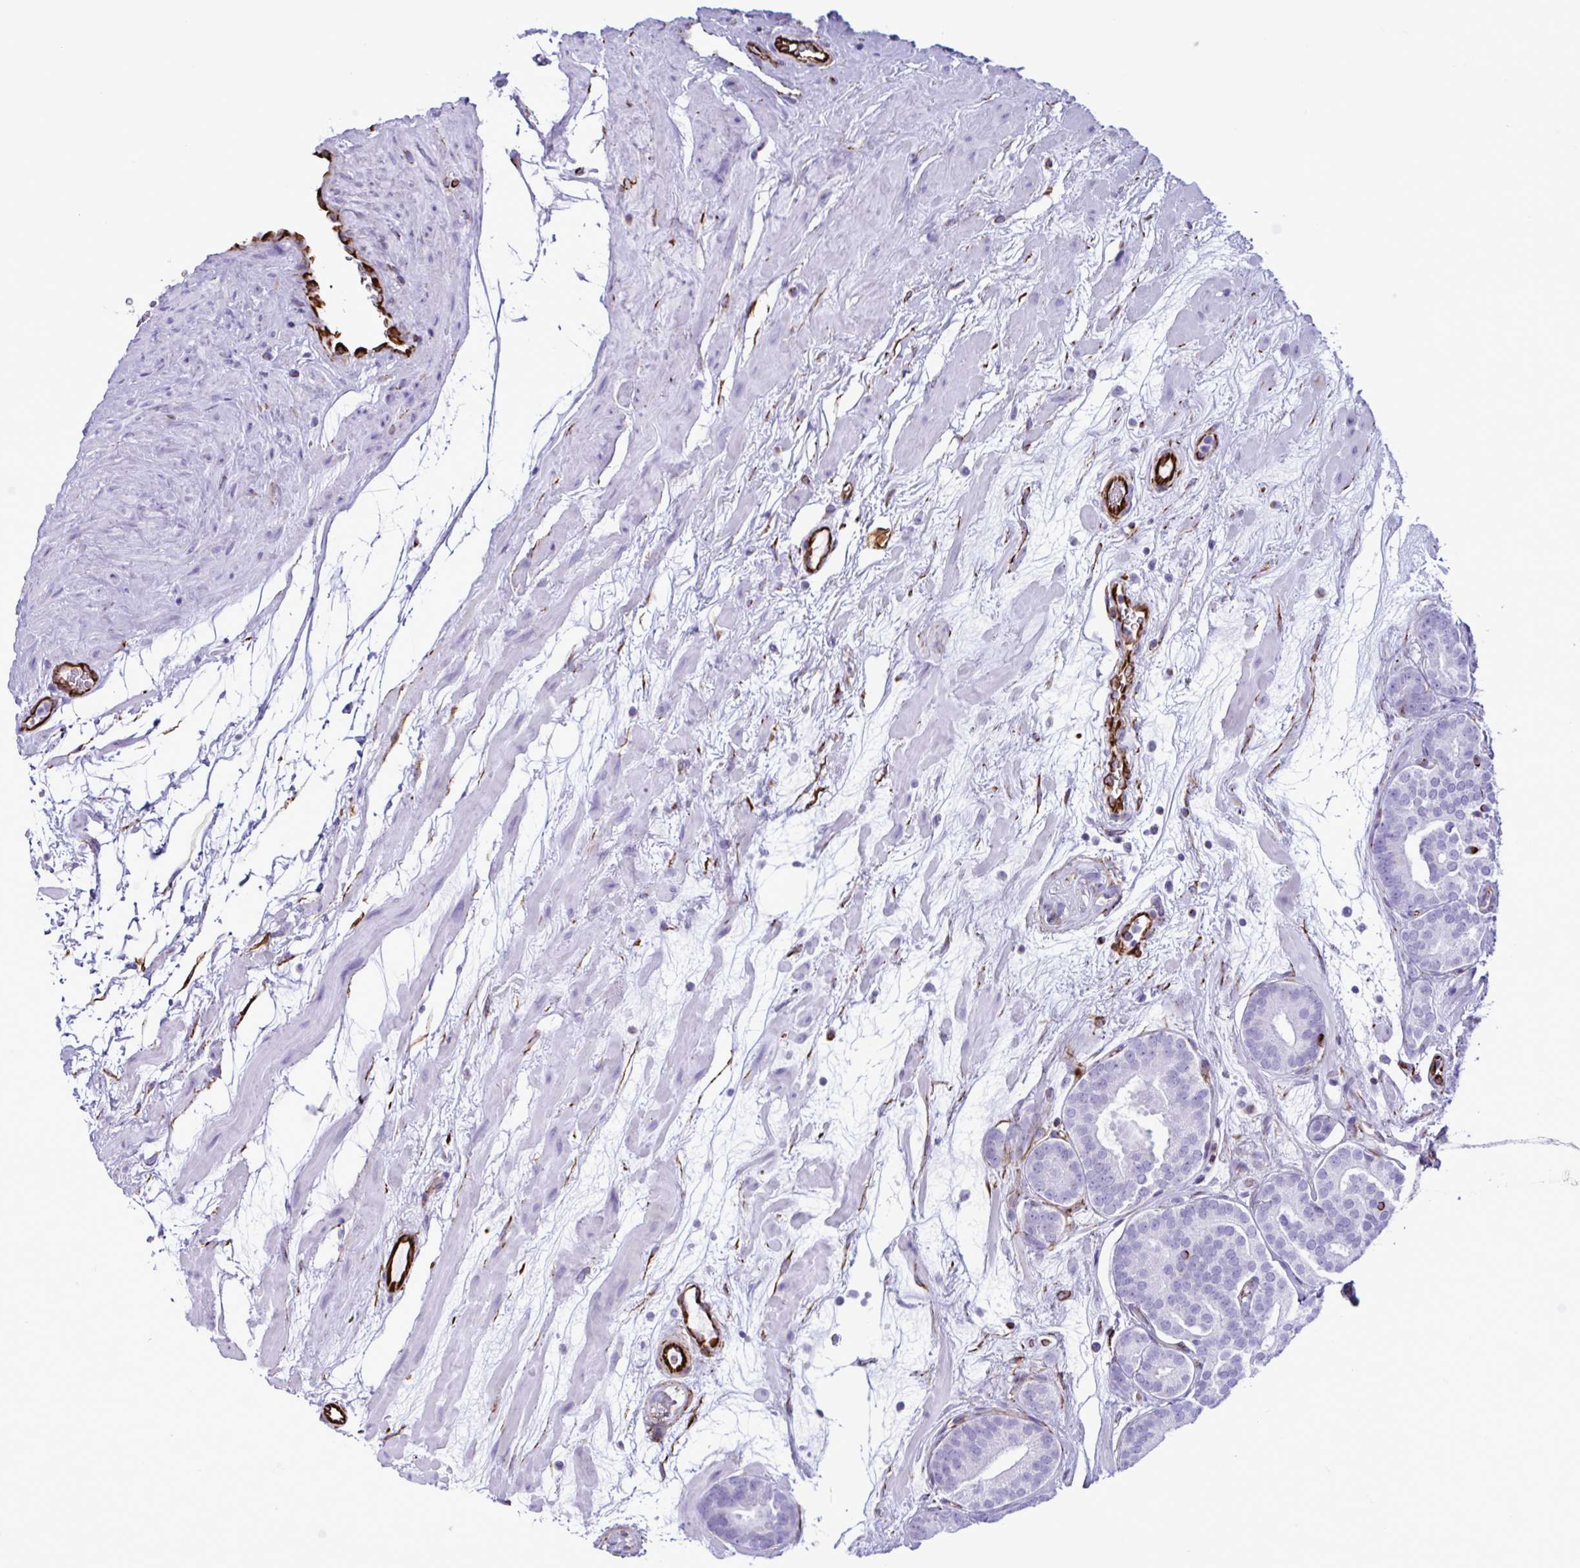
{"staining": {"intensity": "negative", "quantity": "none", "location": "none"}, "tissue": "prostate cancer", "cell_type": "Tumor cells", "image_type": "cancer", "snomed": [{"axis": "morphology", "description": "Adenocarcinoma, High grade"}, {"axis": "topography", "description": "Prostate"}], "caption": "Human prostate cancer stained for a protein using immunohistochemistry (IHC) reveals no expression in tumor cells.", "gene": "SMAD5", "patient": {"sex": "male", "age": 66}}